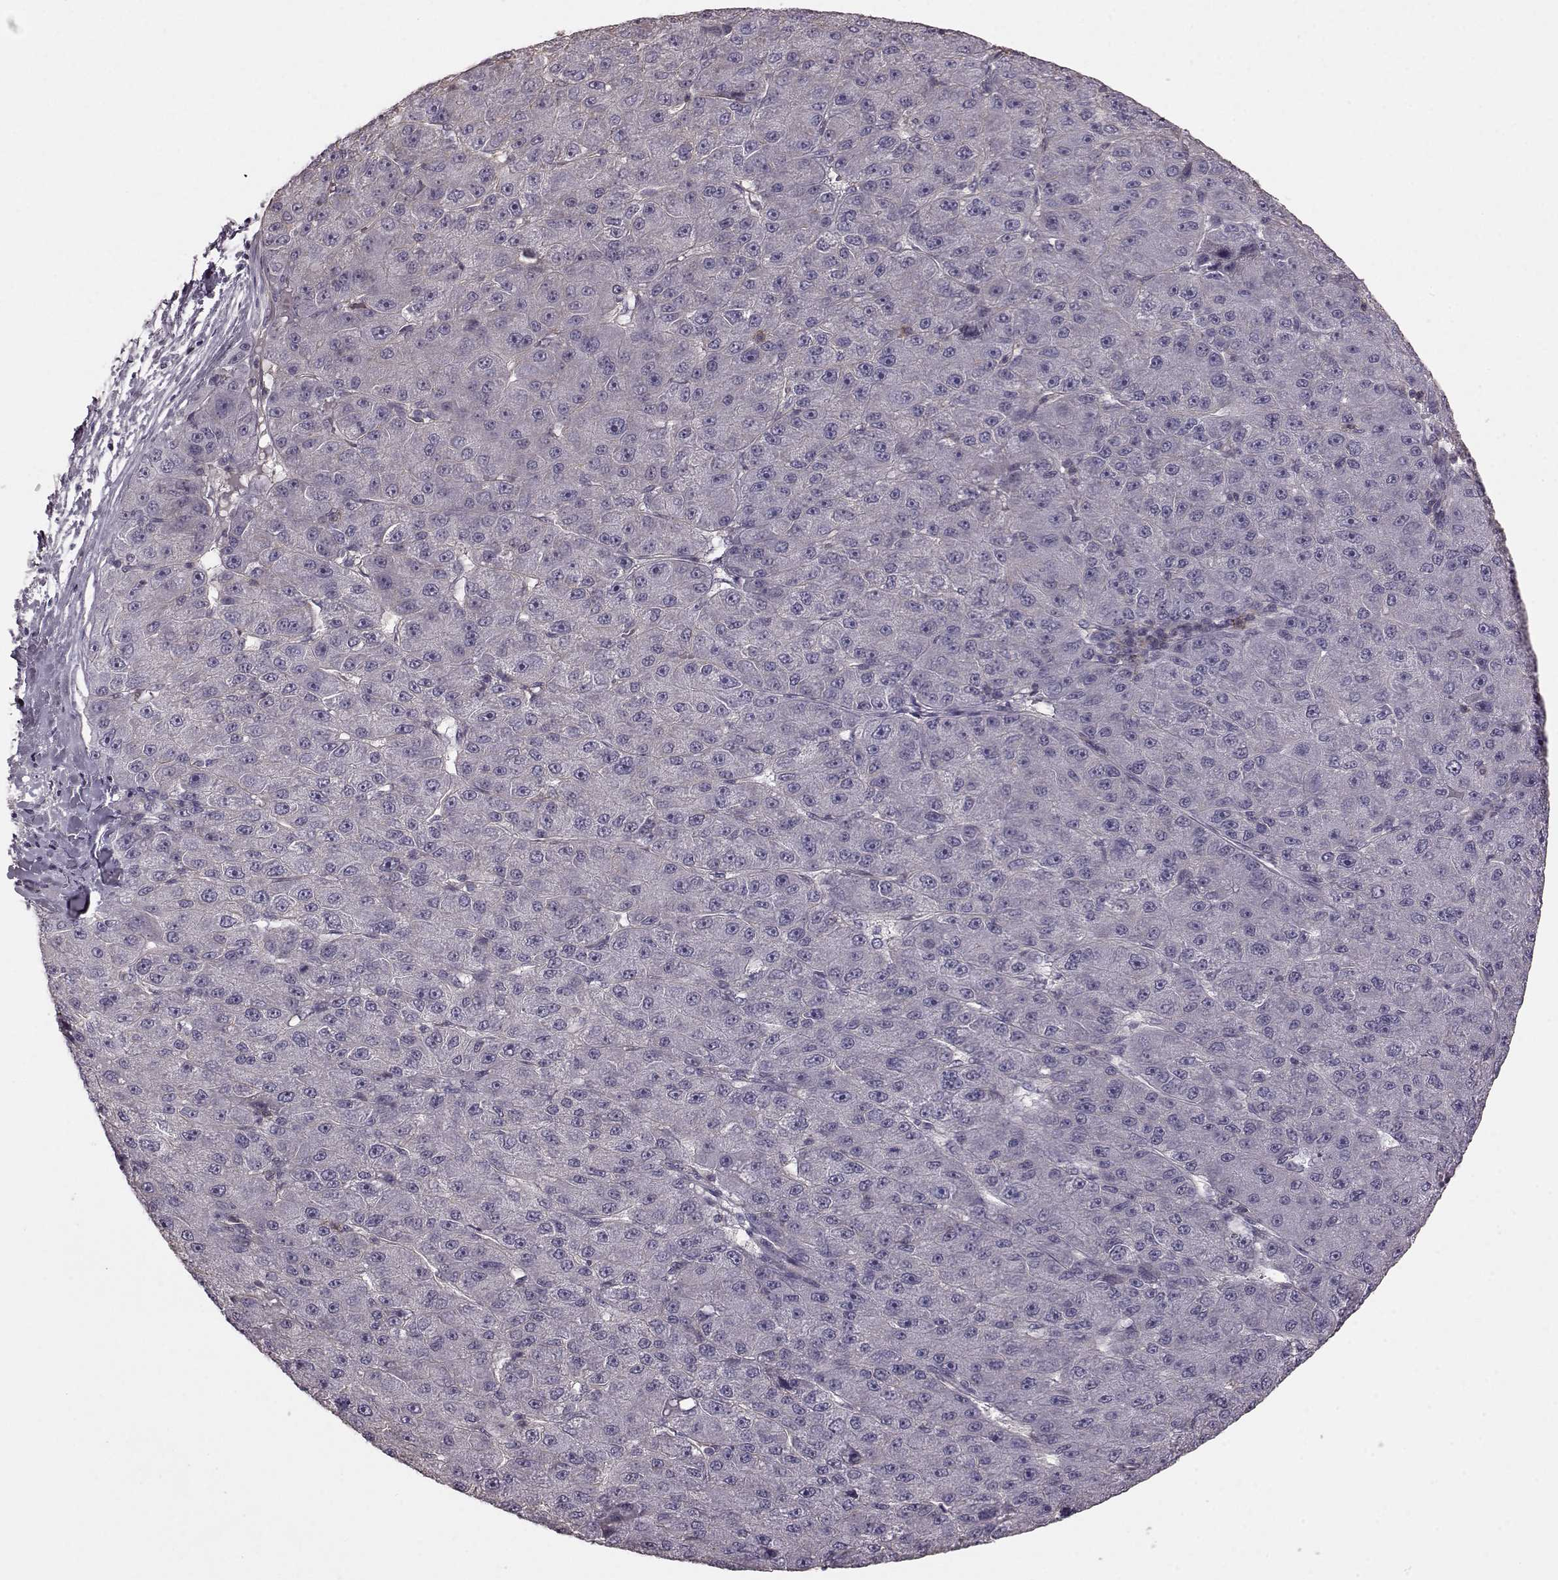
{"staining": {"intensity": "negative", "quantity": "none", "location": "none"}, "tissue": "liver cancer", "cell_type": "Tumor cells", "image_type": "cancer", "snomed": [{"axis": "morphology", "description": "Carcinoma, Hepatocellular, NOS"}, {"axis": "topography", "description": "Liver"}], "caption": "This is a histopathology image of immunohistochemistry staining of liver cancer, which shows no expression in tumor cells.", "gene": "PDCD1", "patient": {"sex": "male", "age": 67}}